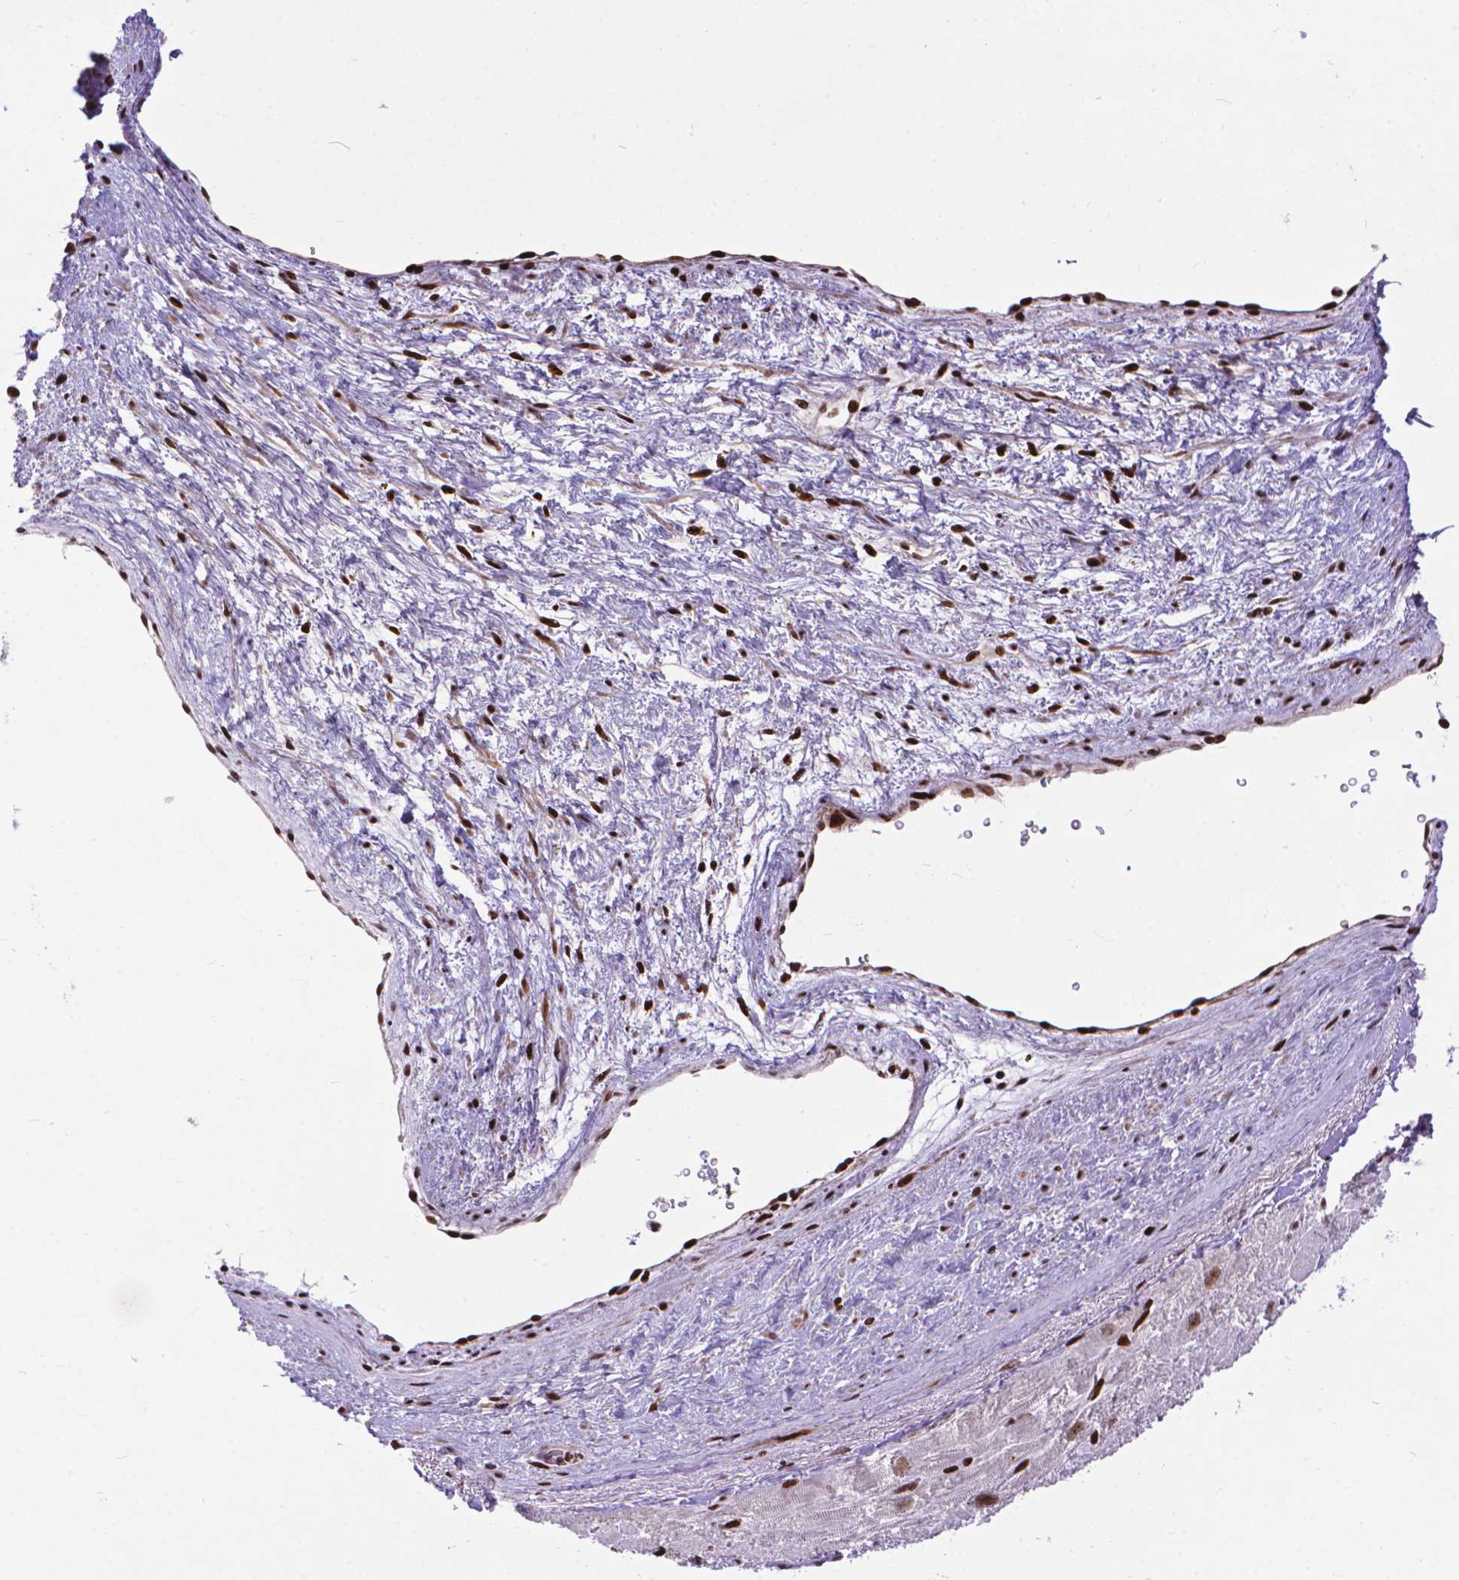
{"staining": {"intensity": "strong", "quantity": ">75%", "location": "nuclear"}, "tissue": "heart muscle", "cell_type": "Cardiomyocytes", "image_type": "normal", "snomed": [{"axis": "morphology", "description": "Normal tissue, NOS"}, {"axis": "topography", "description": "Heart"}], "caption": "The micrograph reveals staining of normal heart muscle, revealing strong nuclear protein positivity (brown color) within cardiomyocytes. The staining was performed using DAB, with brown indicating positive protein expression. Nuclei are stained blue with hematoxylin.", "gene": "AMER1", "patient": {"sex": "male", "age": 61}}